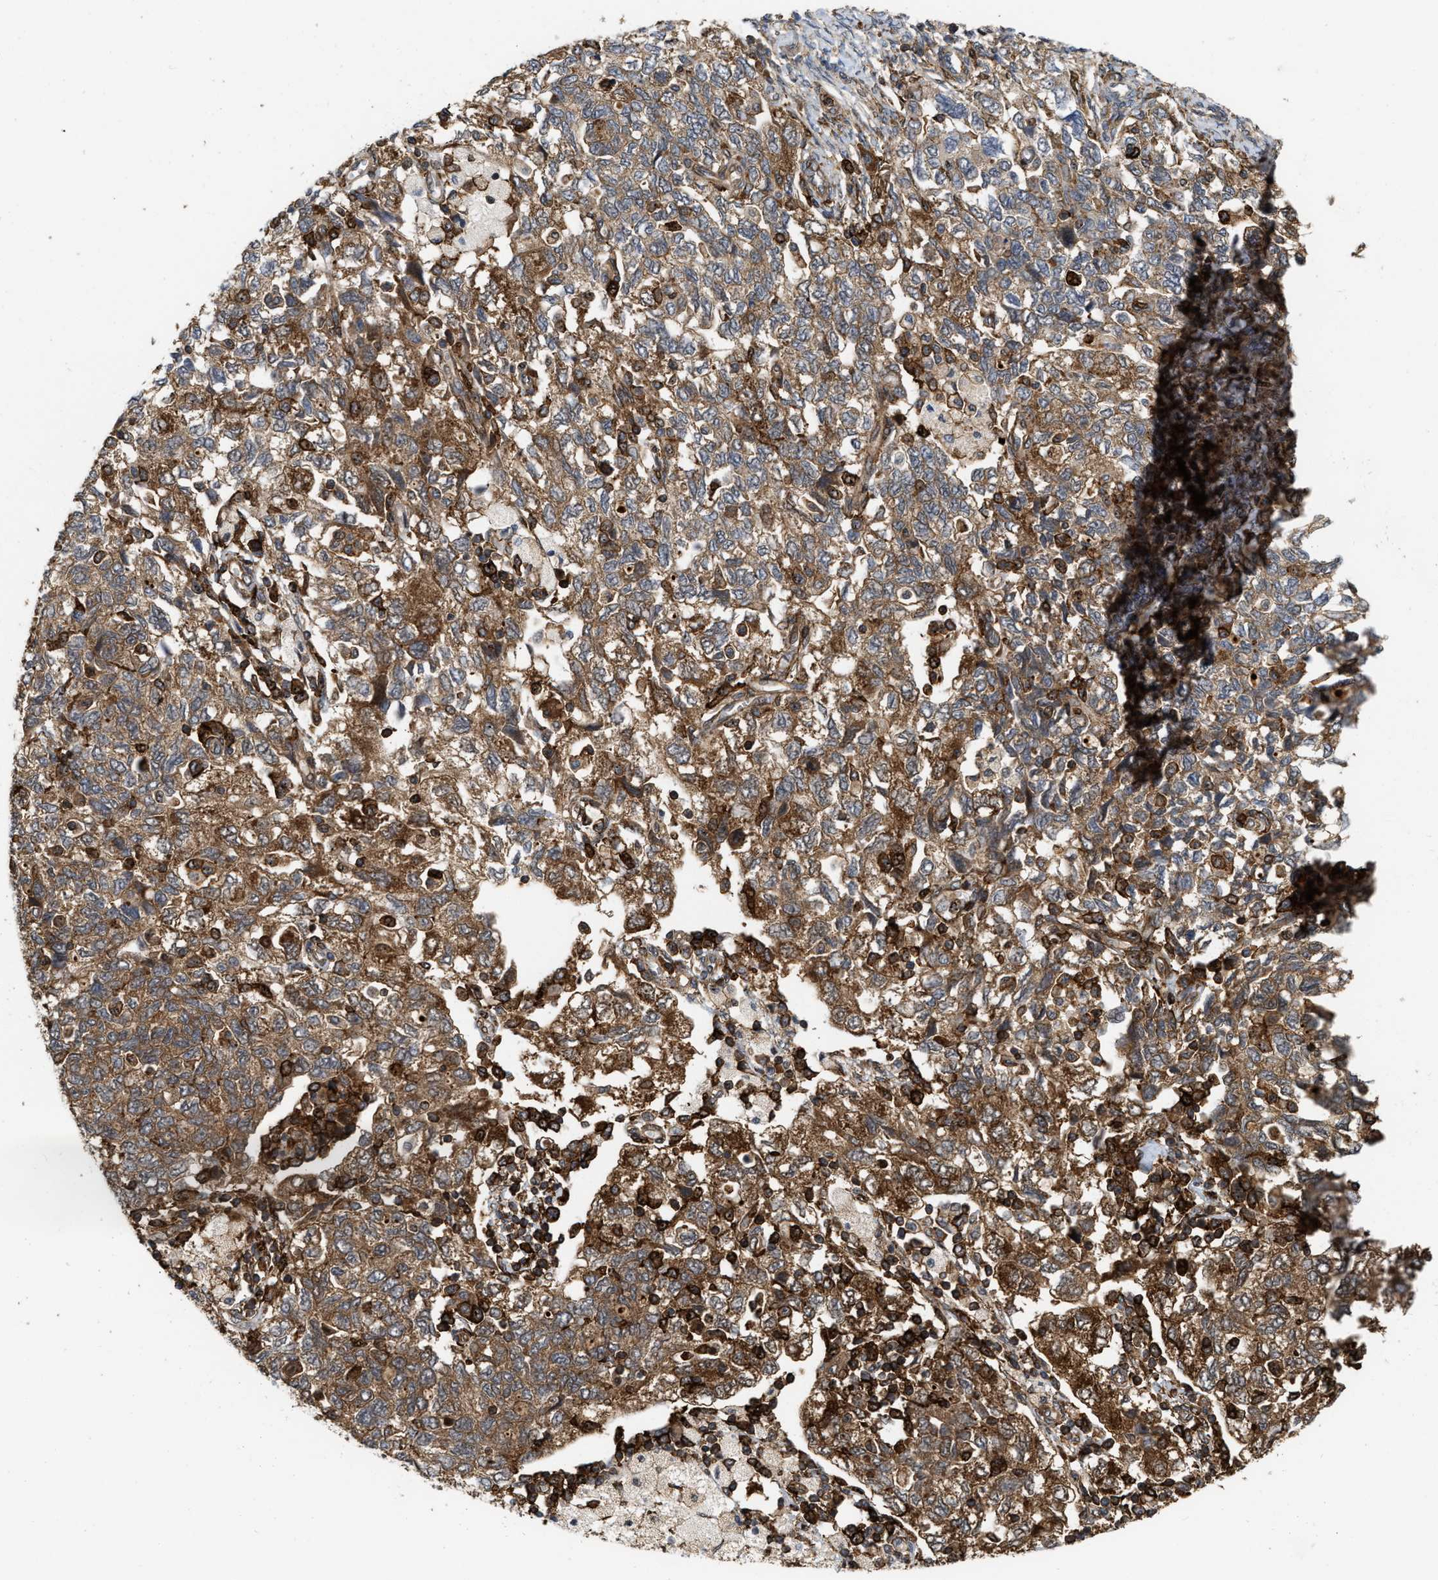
{"staining": {"intensity": "moderate", "quantity": ">75%", "location": "cytoplasmic/membranous"}, "tissue": "ovarian cancer", "cell_type": "Tumor cells", "image_type": "cancer", "snomed": [{"axis": "morphology", "description": "Carcinoma, NOS"}, {"axis": "morphology", "description": "Cystadenocarcinoma, serous, NOS"}, {"axis": "topography", "description": "Ovary"}], "caption": "The immunohistochemical stain shows moderate cytoplasmic/membranous staining in tumor cells of ovarian cancer (serous cystadenocarcinoma) tissue.", "gene": "IQCE", "patient": {"sex": "female", "age": 69}}